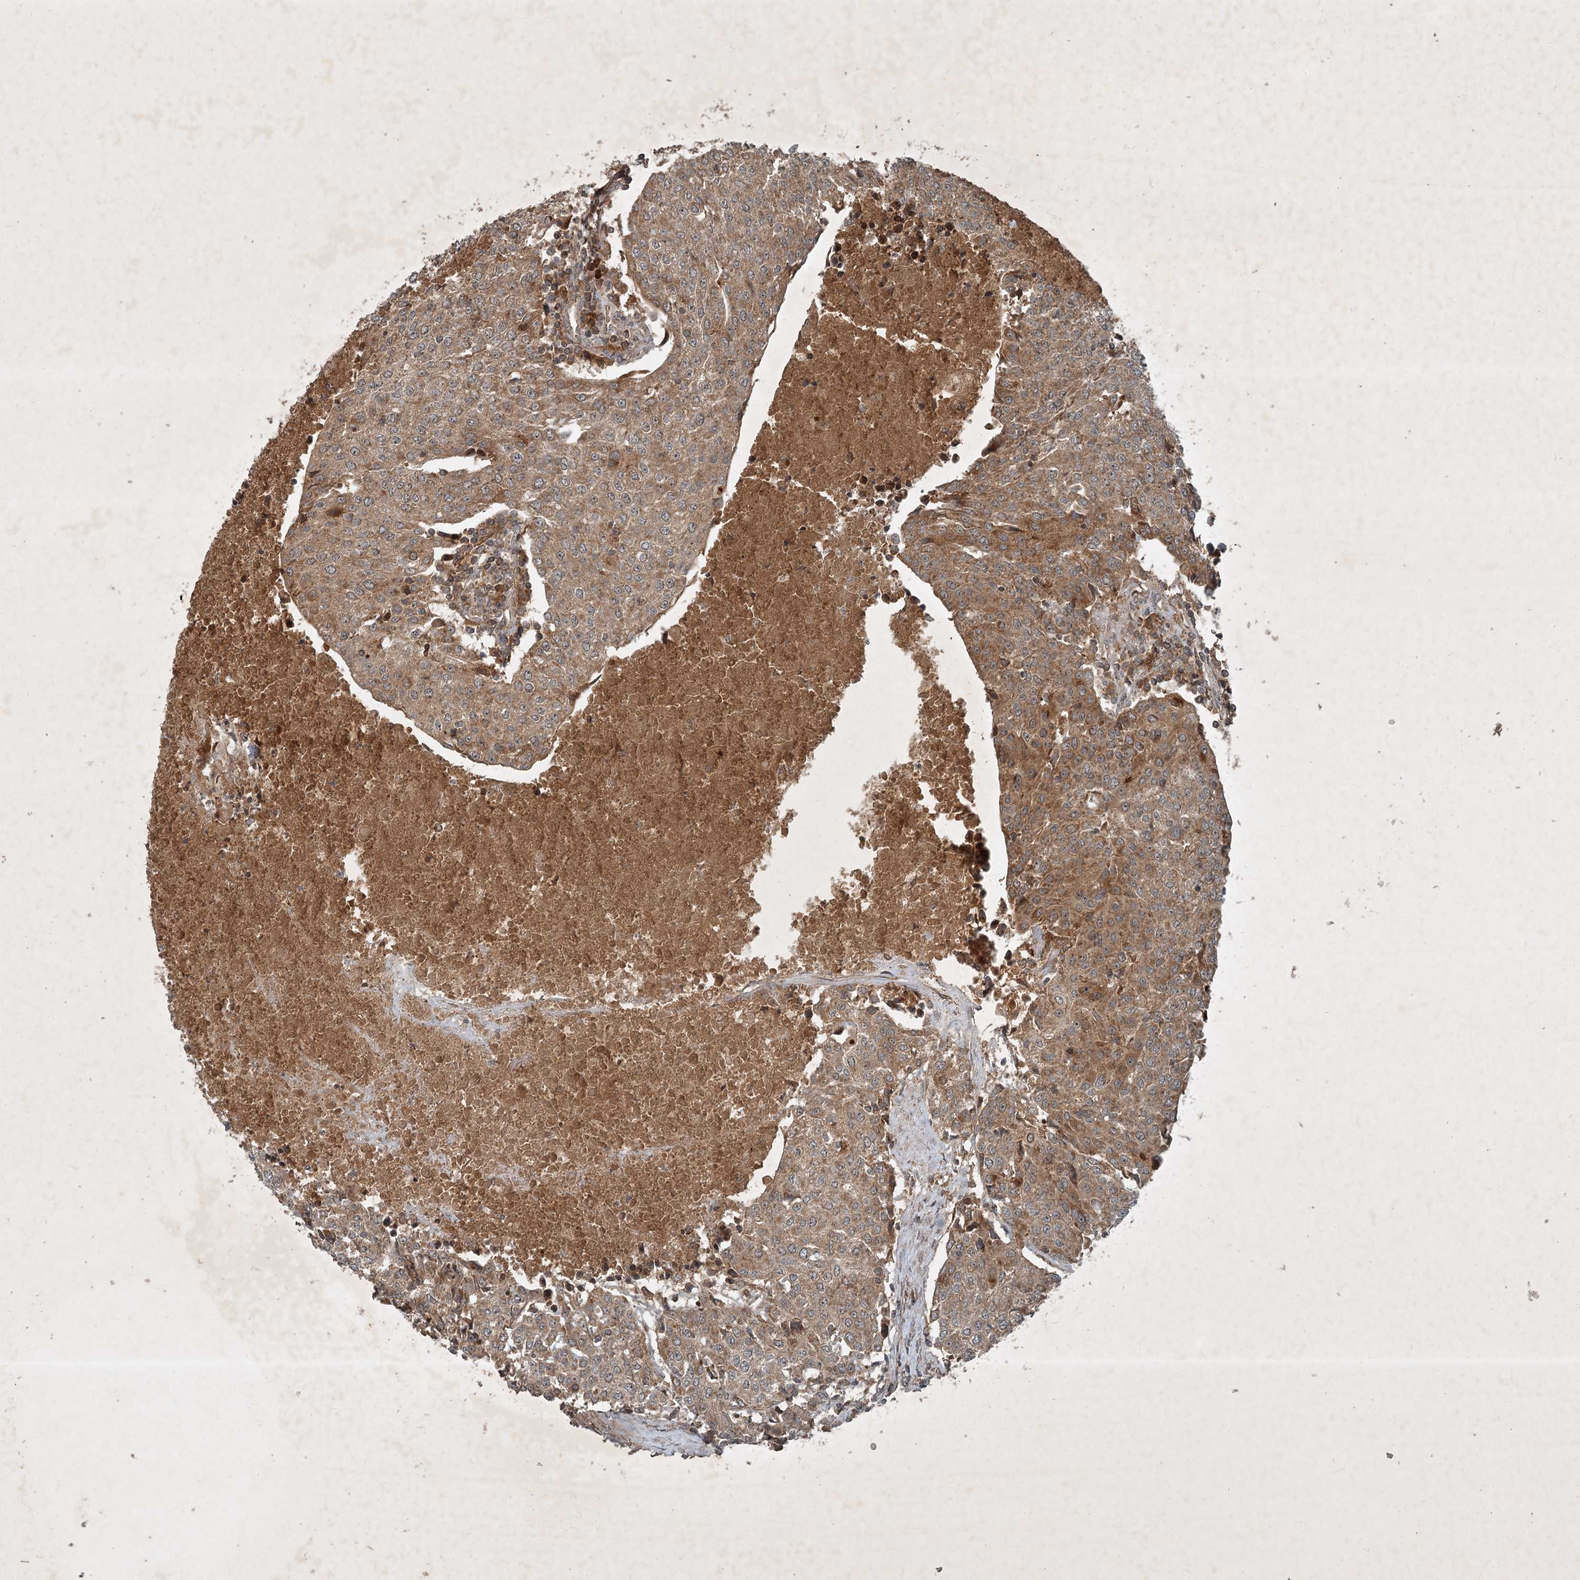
{"staining": {"intensity": "moderate", "quantity": ">75%", "location": "cytoplasmic/membranous"}, "tissue": "urothelial cancer", "cell_type": "Tumor cells", "image_type": "cancer", "snomed": [{"axis": "morphology", "description": "Urothelial carcinoma, High grade"}, {"axis": "topography", "description": "Urinary bladder"}], "caption": "Immunohistochemical staining of high-grade urothelial carcinoma shows moderate cytoplasmic/membranous protein expression in about >75% of tumor cells. The staining was performed using DAB (3,3'-diaminobenzidine) to visualize the protein expression in brown, while the nuclei were stained in blue with hematoxylin (Magnification: 20x).", "gene": "UNC93A", "patient": {"sex": "female", "age": 85}}